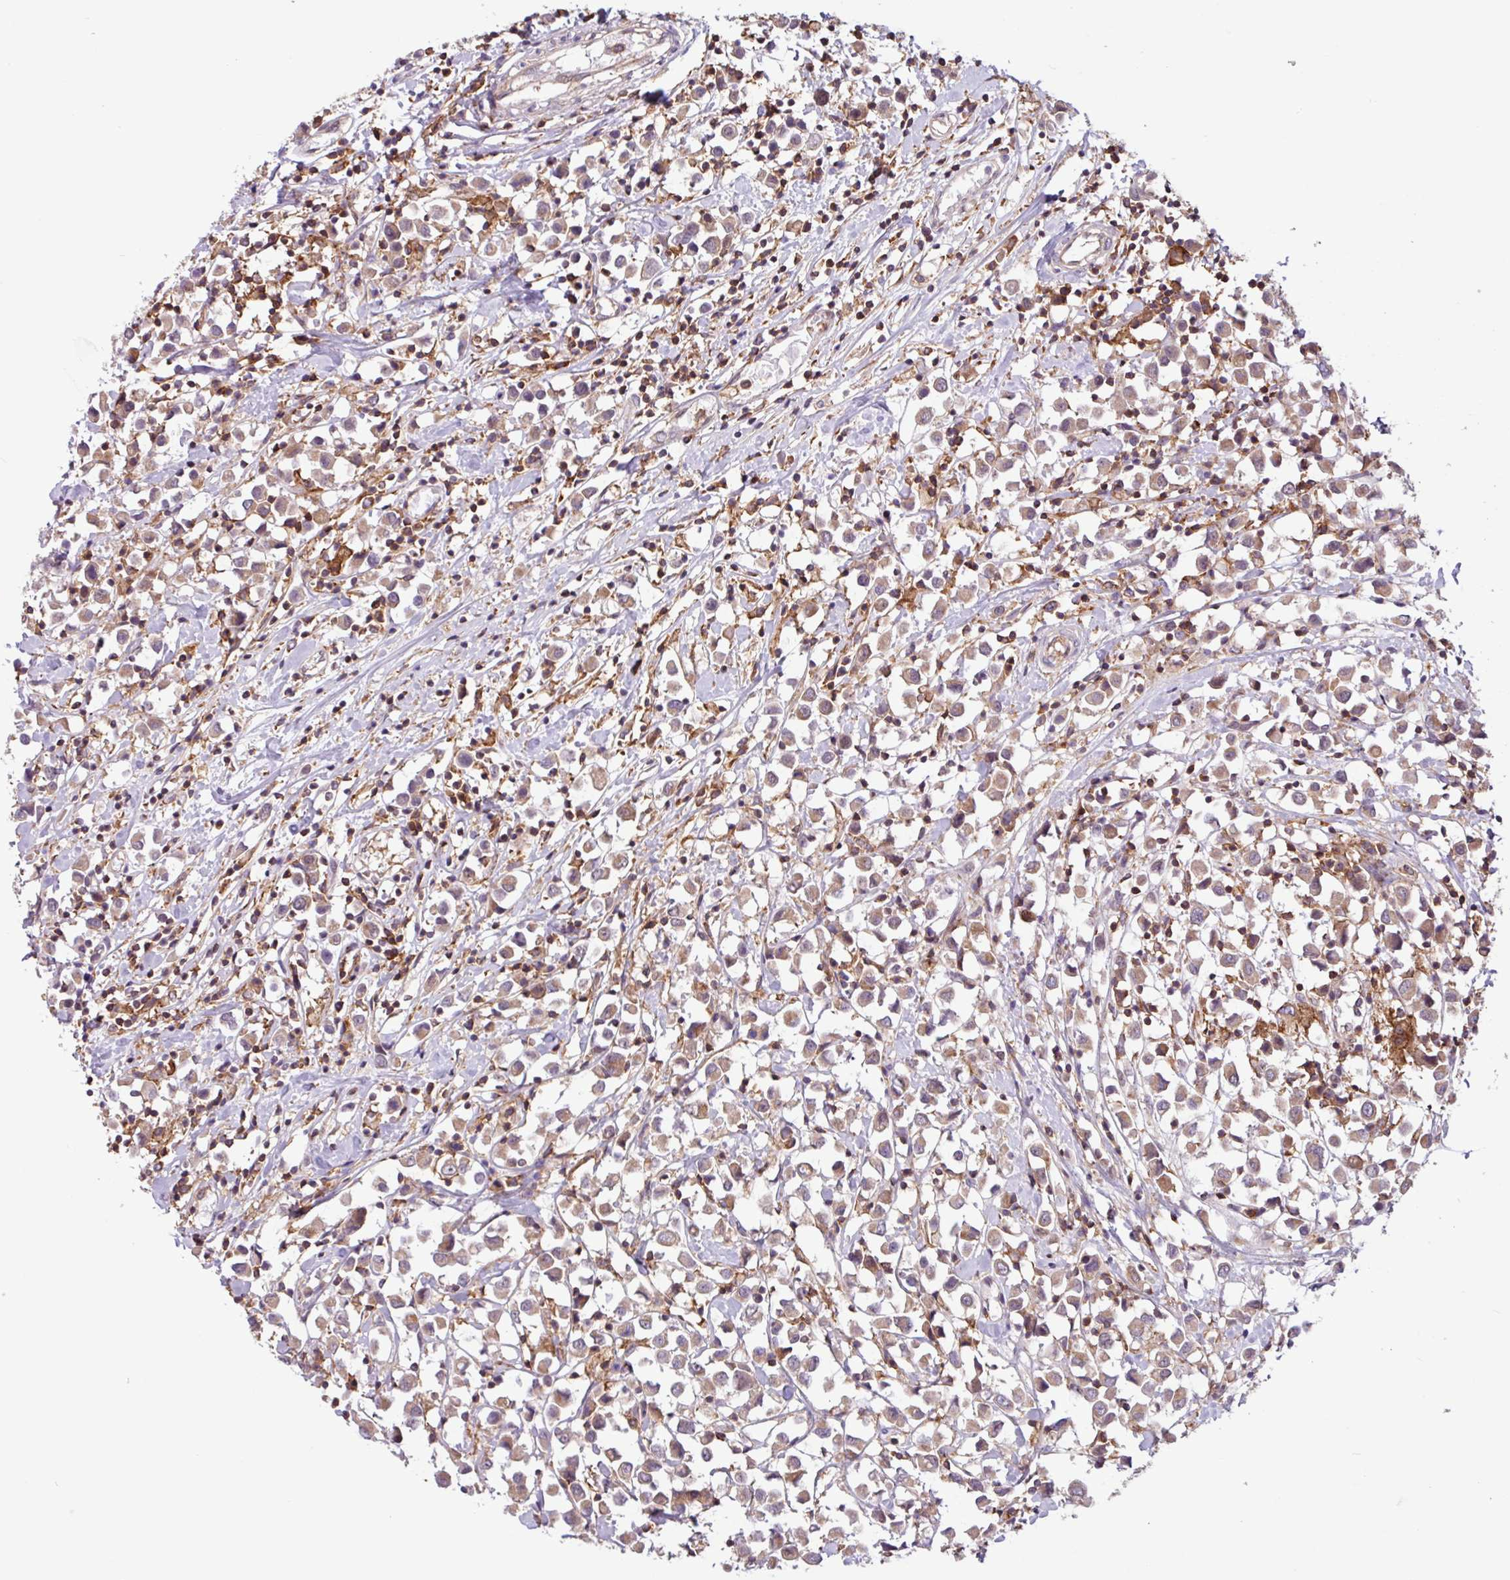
{"staining": {"intensity": "weak", "quantity": ">75%", "location": "cytoplasmic/membranous"}, "tissue": "breast cancer", "cell_type": "Tumor cells", "image_type": "cancer", "snomed": [{"axis": "morphology", "description": "Duct carcinoma"}, {"axis": "topography", "description": "Breast"}], "caption": "Approximately >75% of tumor cells in breast infiltrating ductal carcinoma demonstrate weak cytoplasmic/membranous protein staining as visualized by brown immunohistochemical staining.", "gene": "ACTR3", "patient": {"sex": "female", "age": 61}}